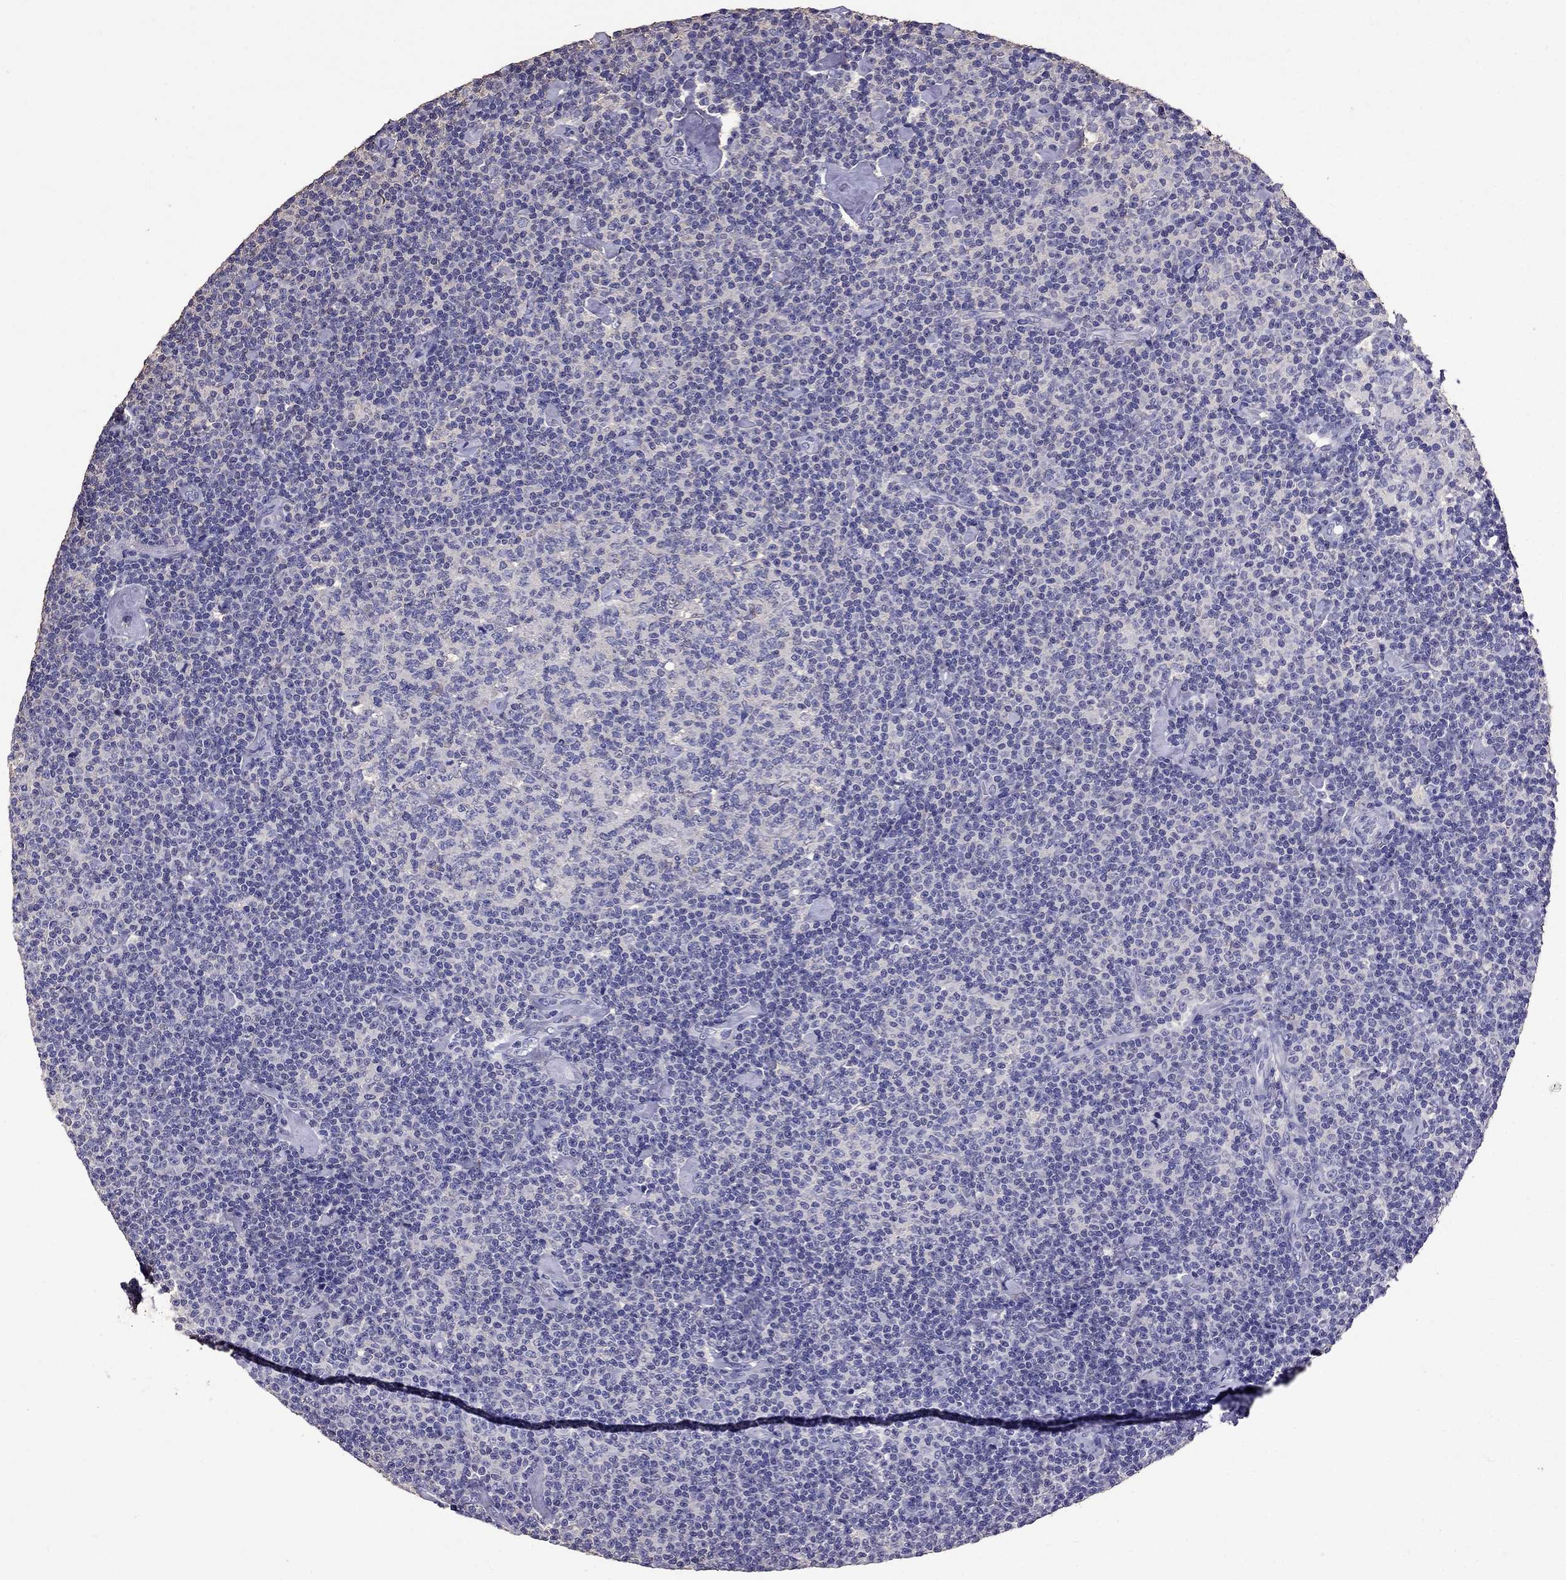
{"staining": {"intensity": "negative", "quantity": "none", "location": "none"}, "tissue": "lymphoma", "cell_type": "Tumor cells", "image_type": "cancer", "snomed": [{"axis": "morphology", "description": "Malignant lymphoma, non-Hodgkin's type, Low grade"}, {"axis": "topography", "description": "Lymph node"}], "caption": "Immunohistochemistry (IHC) histopathology image of malignant lymphoma, non-Hodgkin's type (low-grade) stained for a protein (brown), which shows no positivity in tumor cells.", "gene": "NKX3-1", "patient": {"sex": "male", "age": 81}}